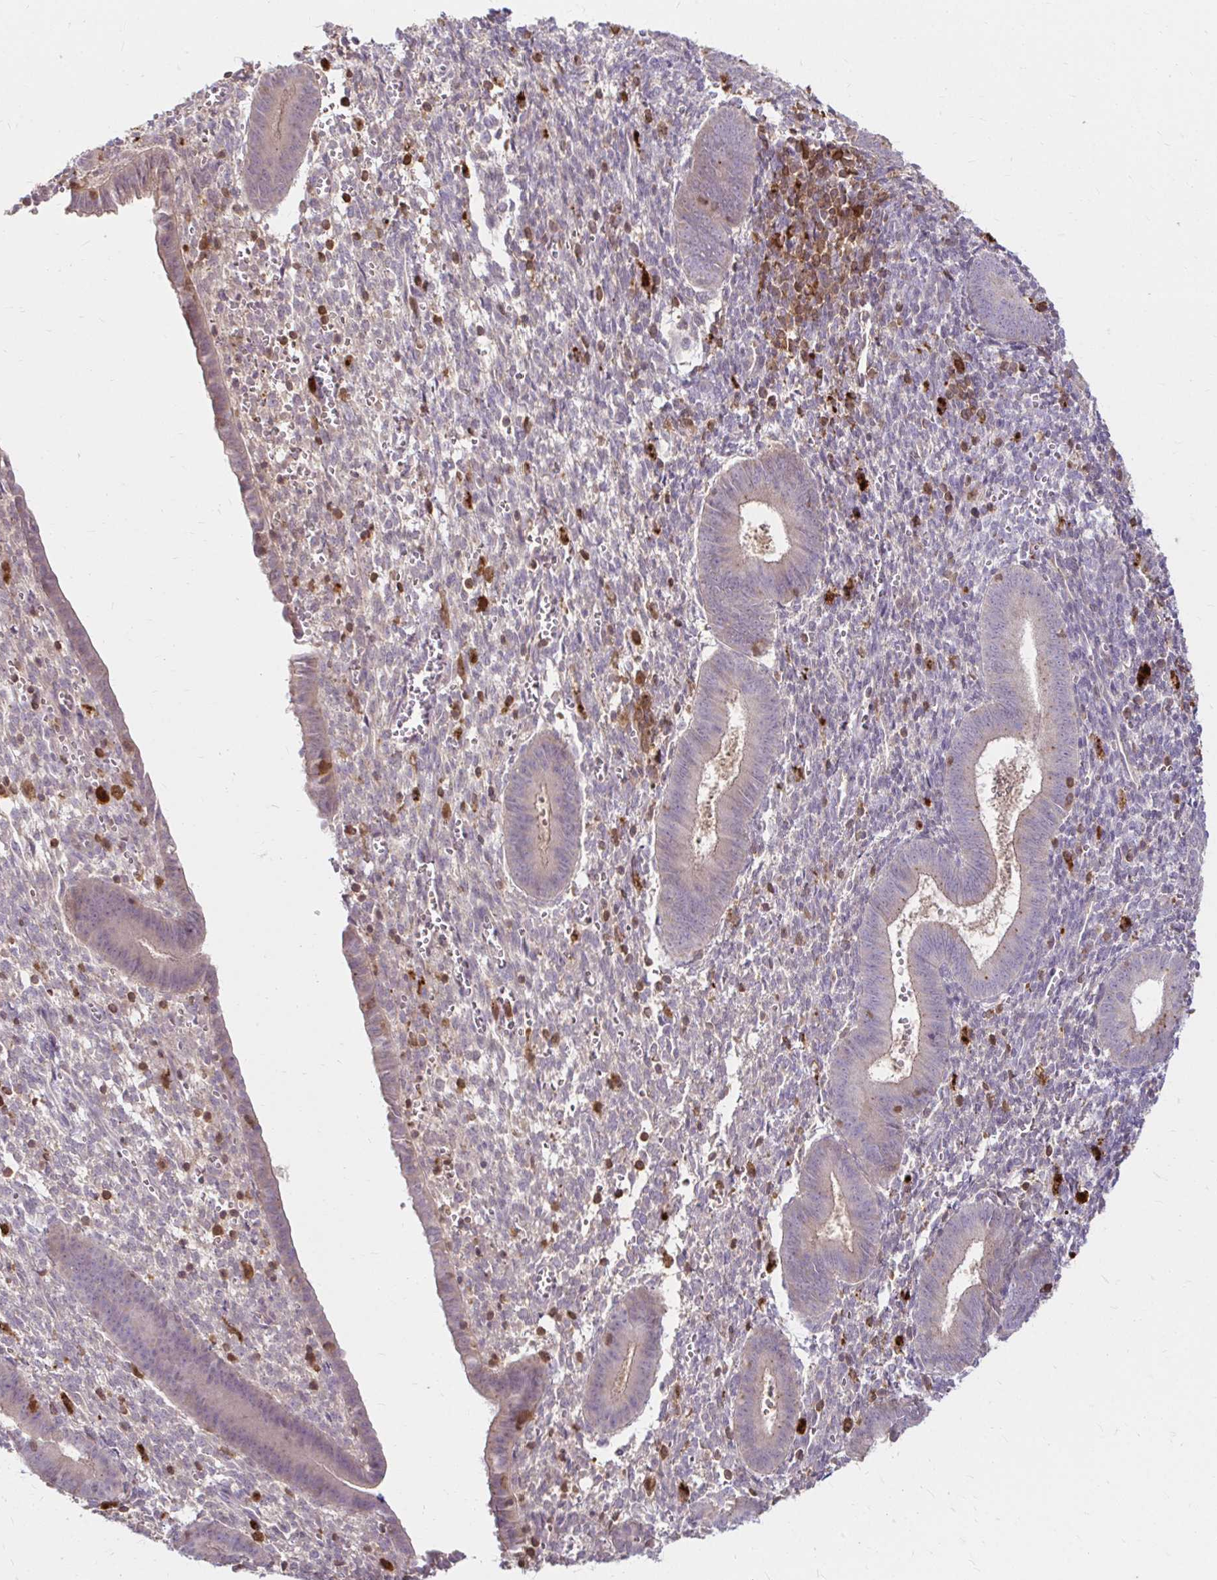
{"staining": {"intensity": "strong", "quantity": "<25%", "location": "cytoplasmic/membranous"}, "tissue": "endometrium", "cell_type": "Cells in endometrial stroma", "image_type": "normal", "snomed": [{"axis": "morphology", "description": "Normal tissue, NOS"}, {"axis": "topography", "description": "Endometrium"}], "caption": "Protein analysis of unremarkable endometrium demonstrates strong cytoplasmic/membranous positivity in about <25% of cells in endometrial stroma. (Brightfield microscopy of DAB IHC at high magnification).", "gene": "PYCARD", "patient": {"sex": "female", "age": 25}}